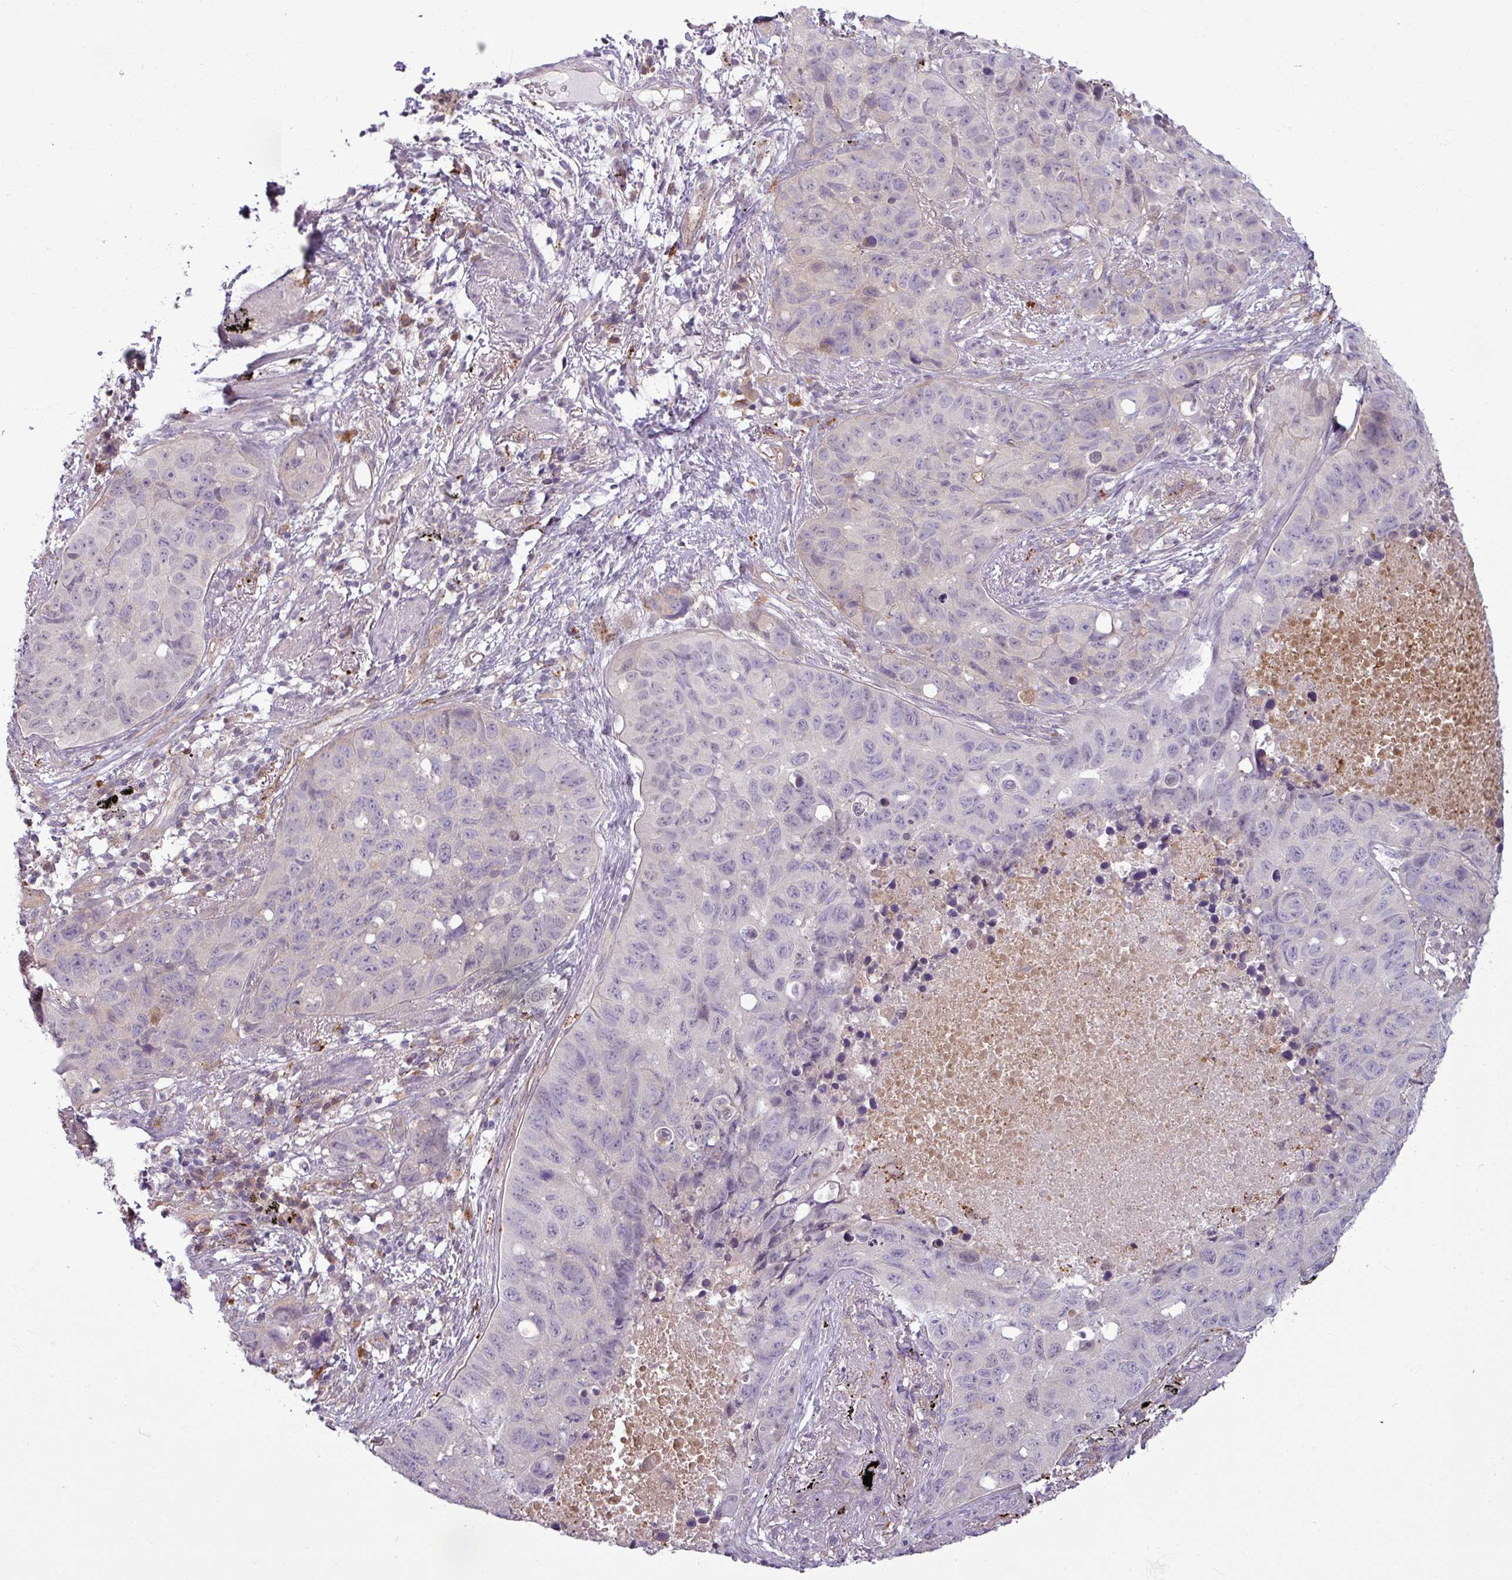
{"staining": {"intensity": "negative", "quantity": "none", "location": "none"}, "tissue": "lung cancer", "cell_type": "Tumor cells", "image_type": "cancer", "snomed": [{"axis": "morphology", "description": "Squamous cell carcinoma, NOS"}, {"axis": "topography", "description": "Lung"}], "caption": "This histopathology image is of squamous cell carcinoma (lung) stained with immunohistochemistry to label a protein in brown with the nuclei are counter-stained blue. There is no expression in tumor cells. Nuclei are stained in blue.", "gene": "CCDC144A", "patient": {"sex": "male", "age": 60}}